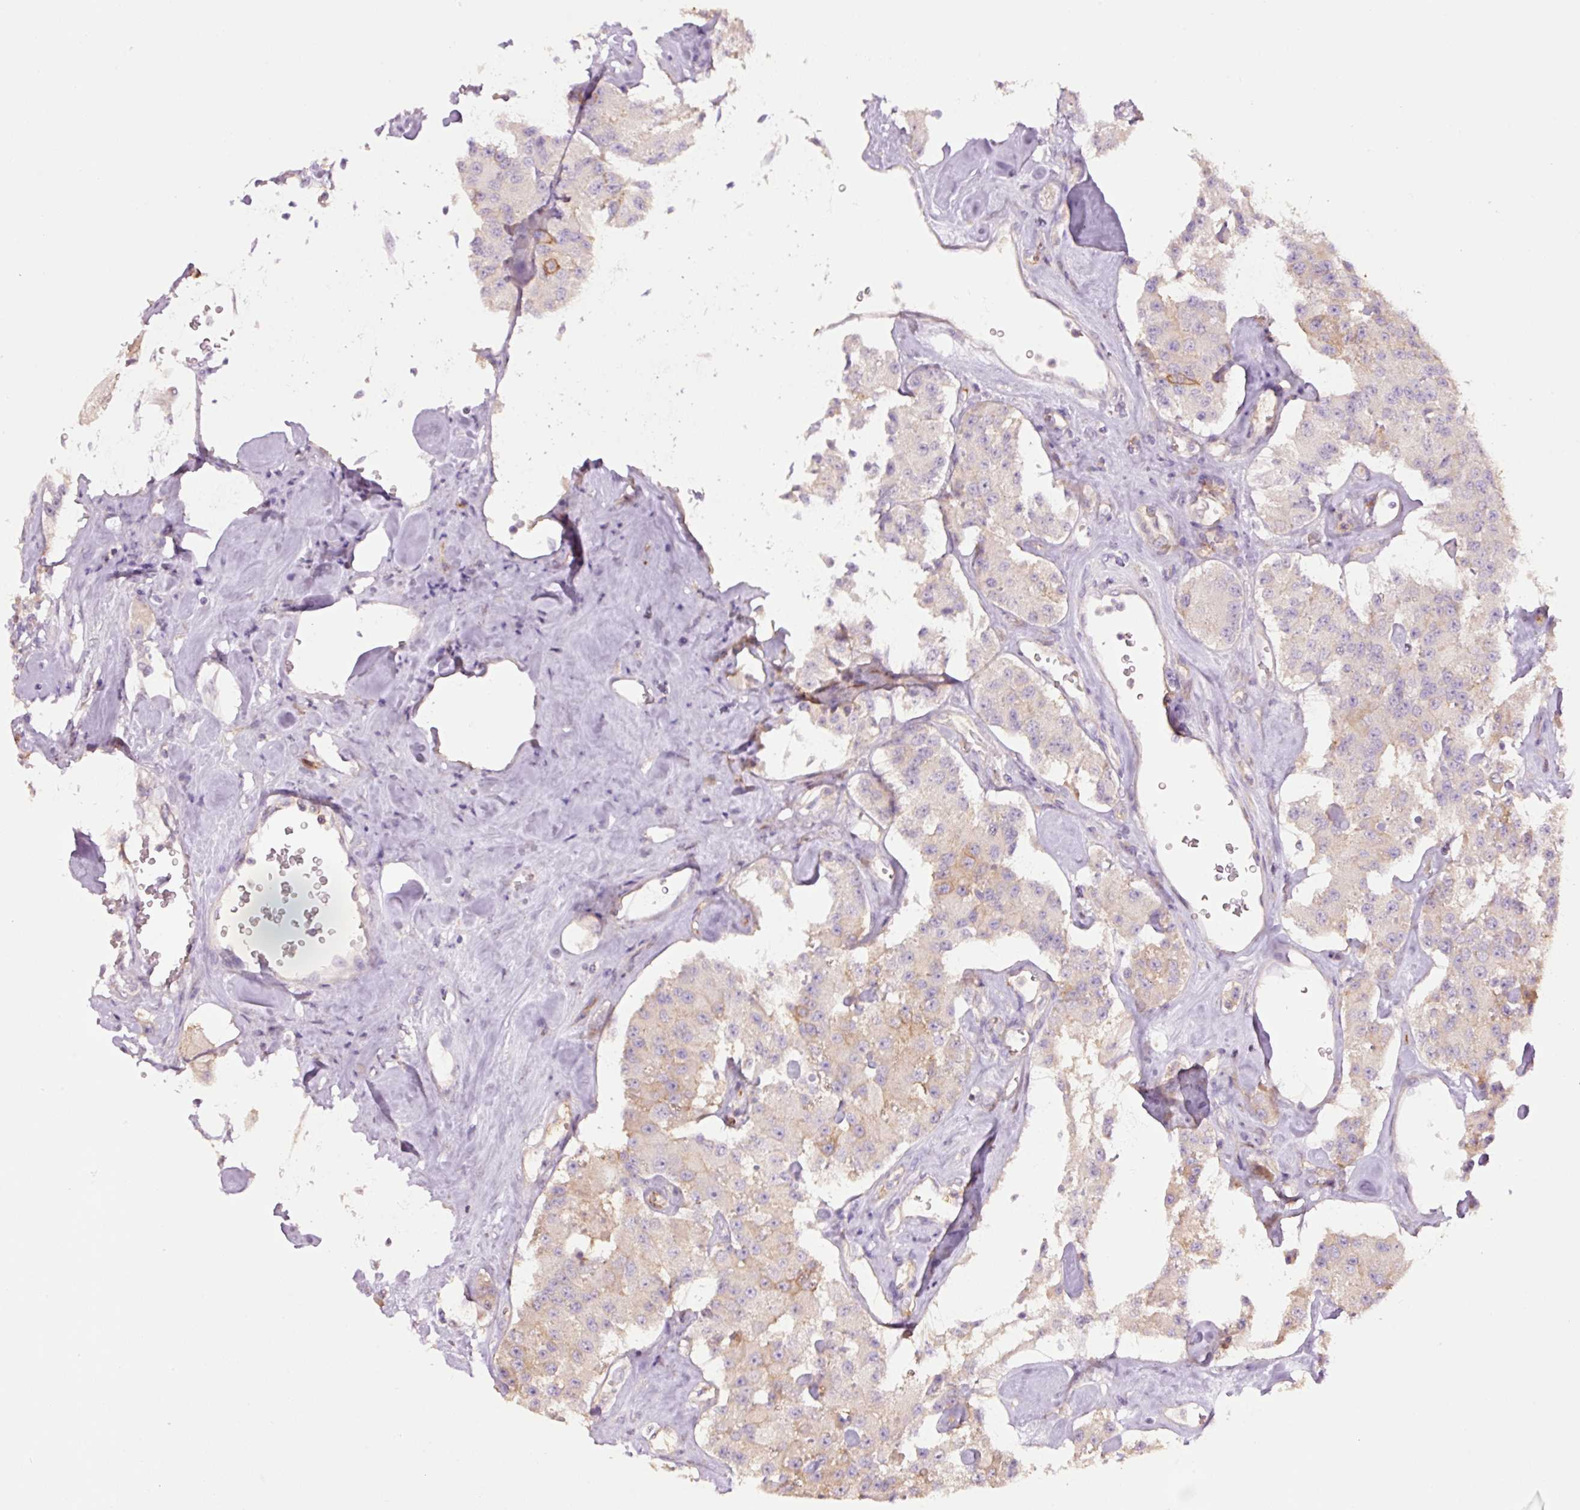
{"staining": {"intensity": "moderate", "quantity": "<25%", "location": "cytoplasmic/membranous"}, "tissue": "carcinoid", "cell_type": "Tumor cells", "image_type": "cancer", "snomed": [{"axis": "morphology", "description": "Carcinoid, malignant, NOS"}, {"axis": "topography", "description": "Pancreas"}], "caption": "IHC histopathology image of neoplastic tissue: carcinoid stained using immunohistochemistry exhibits low levels of moderate protein expression localized specifically in the cytoplasmic/membranous of tumor cells, appearing as a cytoplasmic/membranous brown color.", "gene": "SLC1A4", "patient": {"sex": "male", "age": 41}}